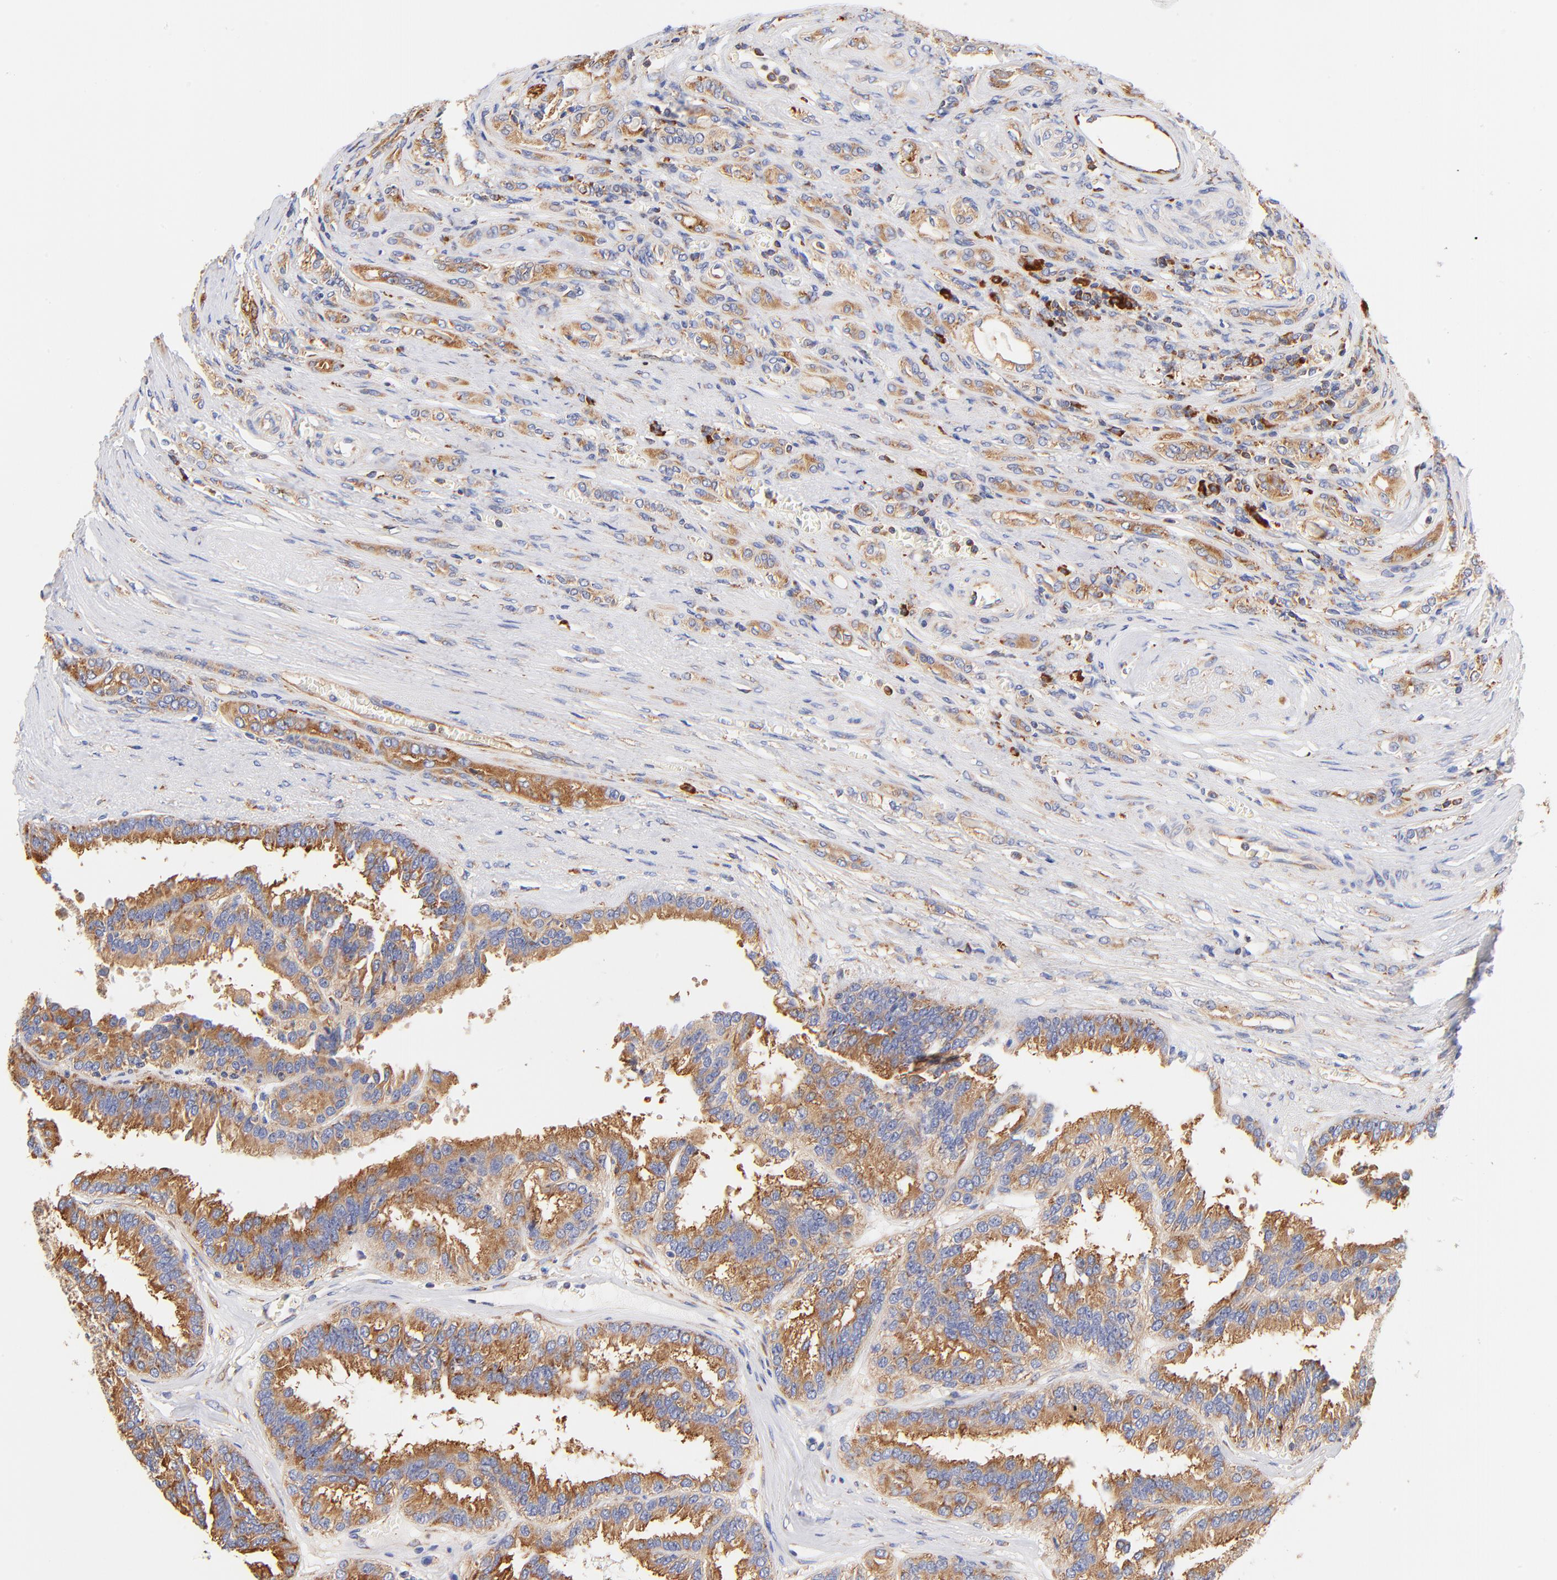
{"staining": {"intensity": "moderate", "quantity": ">75%", "location": "cytoplasmic/membranous"}, "tissue": "renal cancer", "cell_type": "Tumor cells", "image_type": "cancer", "snomed": [{"axis": "morphology", "description": "Adenocarcinoma, NOS"}, {"axis": "topography", "description": "Kidney"}], "caption": "Protein expression analysis of renal adenocarcinoma demonstrates moderate cytoplasmic/membranous positivity in about >75% of tumor cells. The protein of interest is shown in brown color, while the nuclei are stained blue.", "gene": "RPL27", "patient": {"sex": "male", "age": 46}}